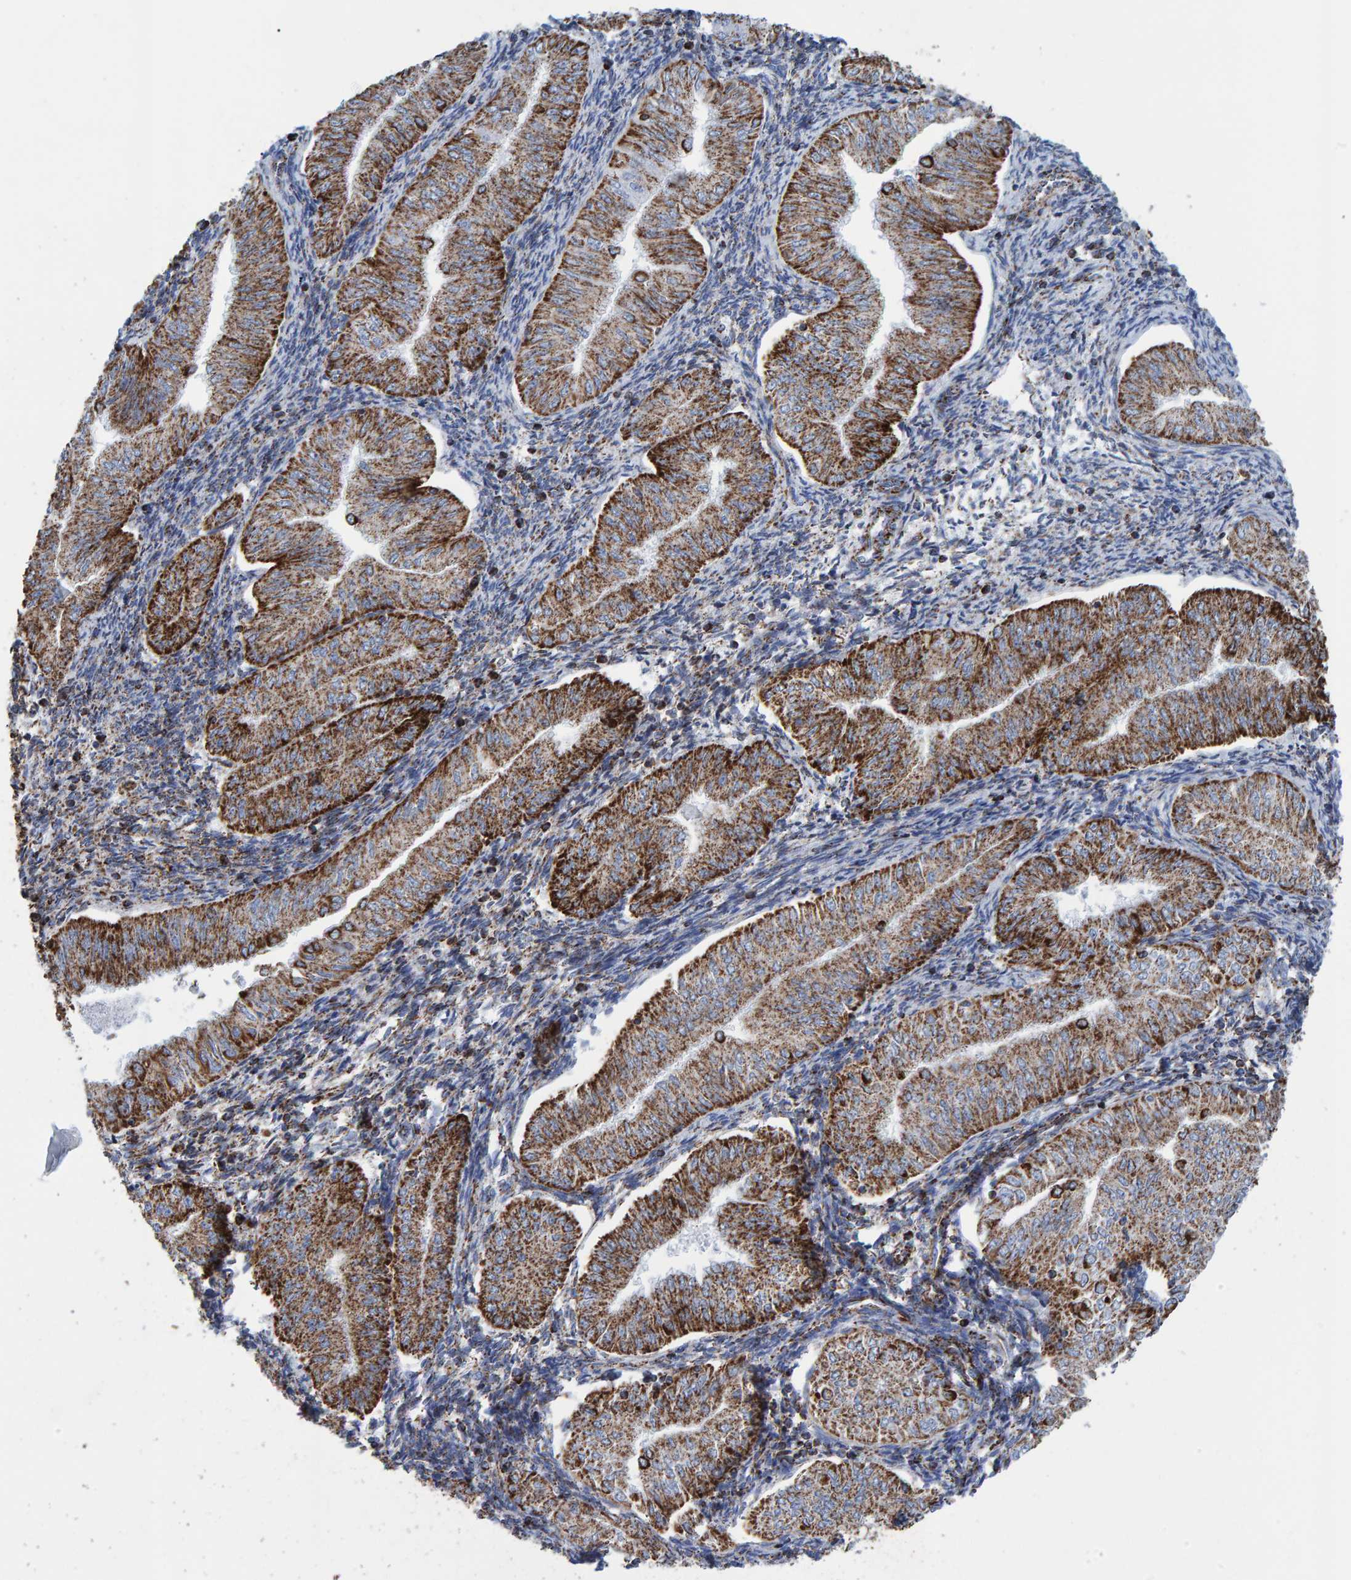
{"staining": {"intensity": "strong", "quantity": ">75%", "location": "cytoplasmic/membranous"}, "tissue": "endometrial cancer", "cell_type": "Tumor cells", "image_type": "cancer", "snomed": [{"axis": "morphology", "description": "Normal tissue, NOS"}, {"axis": "morphology", "description": "Adenocarcinoma, NOS"}, {"axis": "topography", "description": "Endometrium"}], "caption": "Brown immunohistochemical staining in human endometrial cancer exhibits strong cytoplasmic/membranous staining in about >75% of tumor cells. The staining is performed using DAB (3,3'-diaminobenzidine) brown chromogen to label protein expression. The nuclei are counter-stained blue using hematoxylin.", "gene": "ENSG00000262660", "patient": {"sex": "female", "age": 53}}